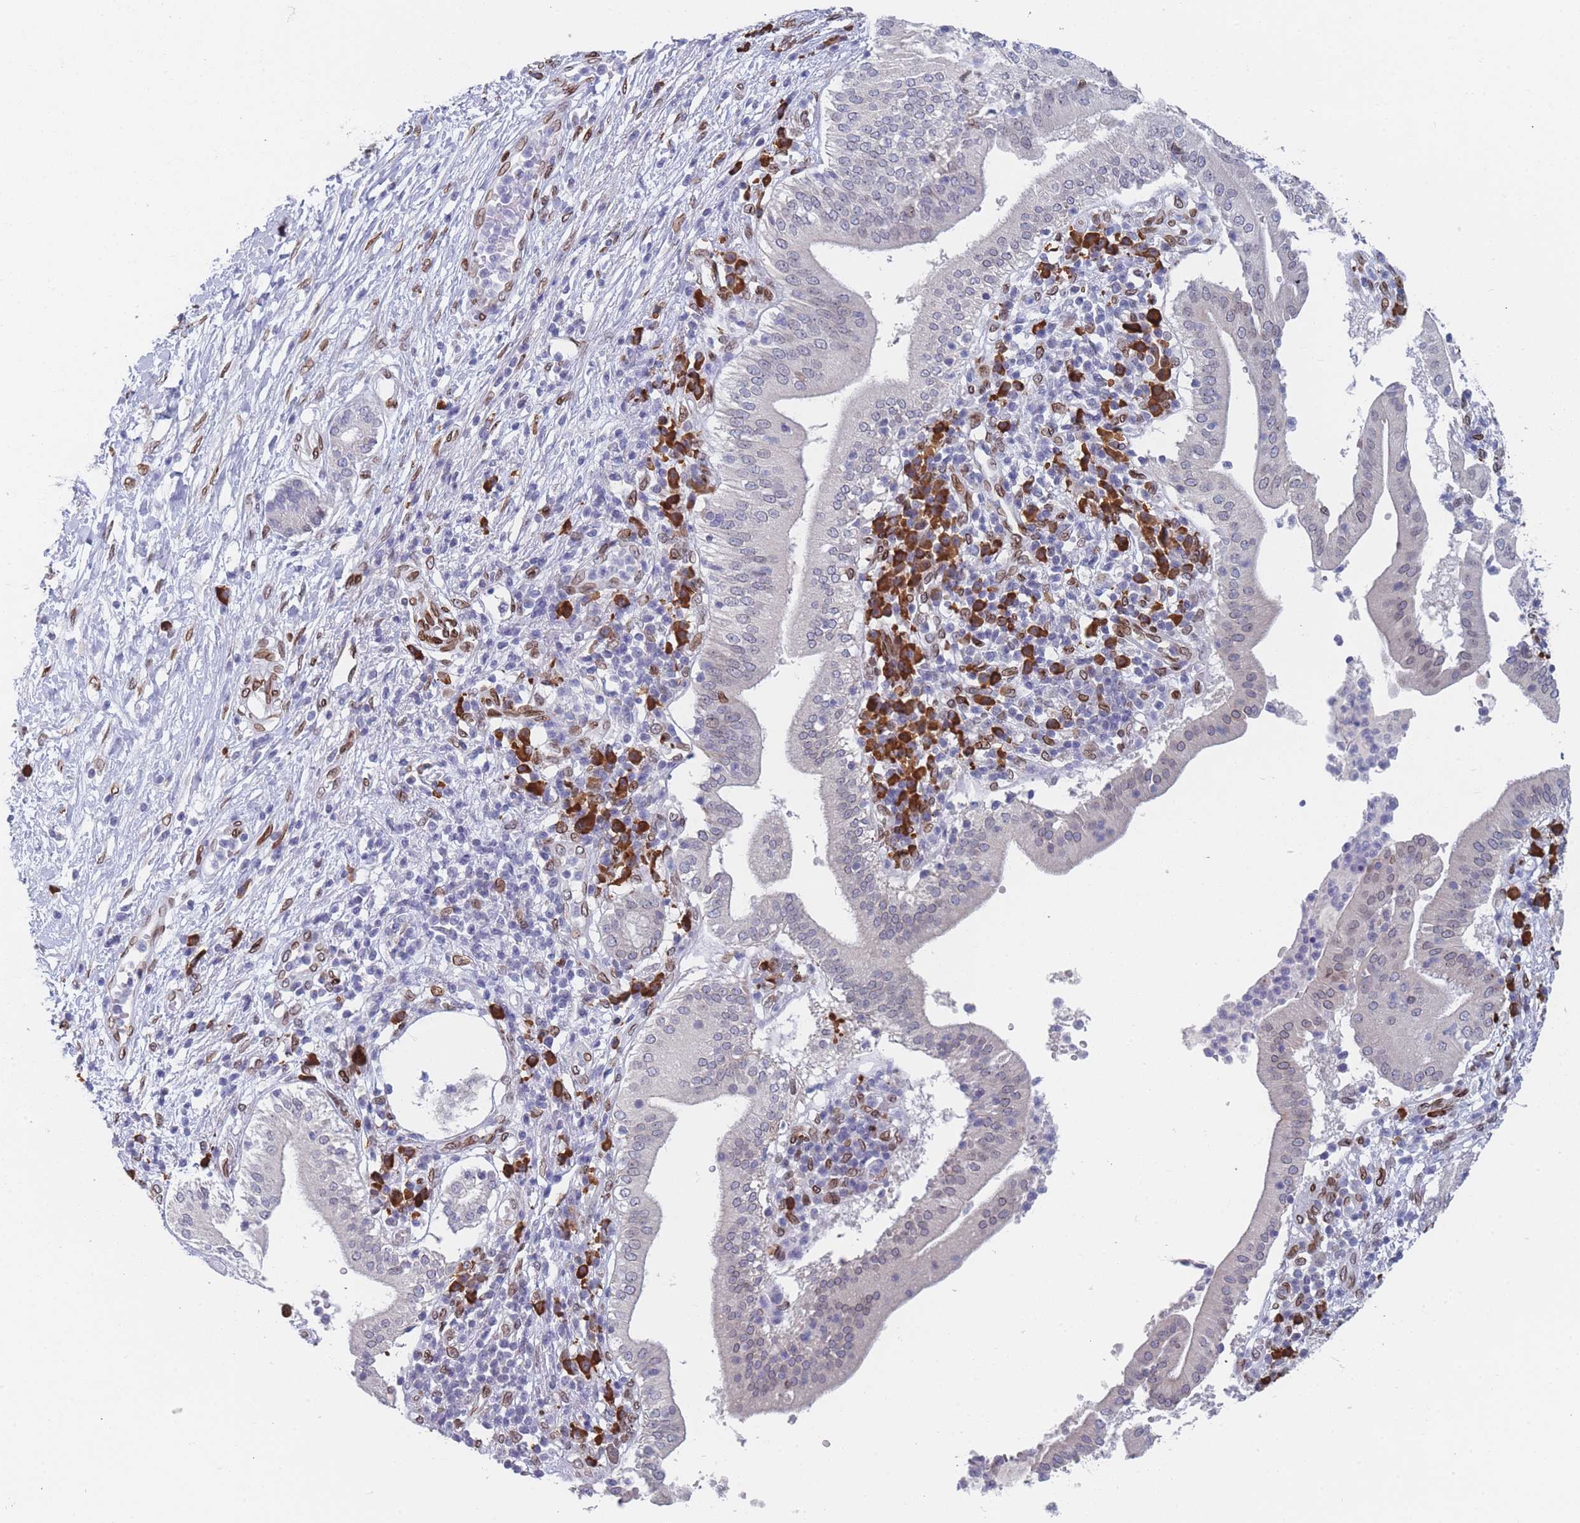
{"staining": {"intensity": "negative", "quantity": "none", "location": "none"}, "tissue": "pancreatic cancer", "cell_type": "Tumor cells", "image_type": "cancer", "snomed": [{"axis": "morphology", "description": "Adenocarcinoma, NOS"}, {"axis": "topography", "description": "Pancreas"}], "caption": "Tumor cells are negative for protein expression in human pancreatic cancer.", "gene": "ZBTB1", "patient": {"sex": "male", "age": 68}}